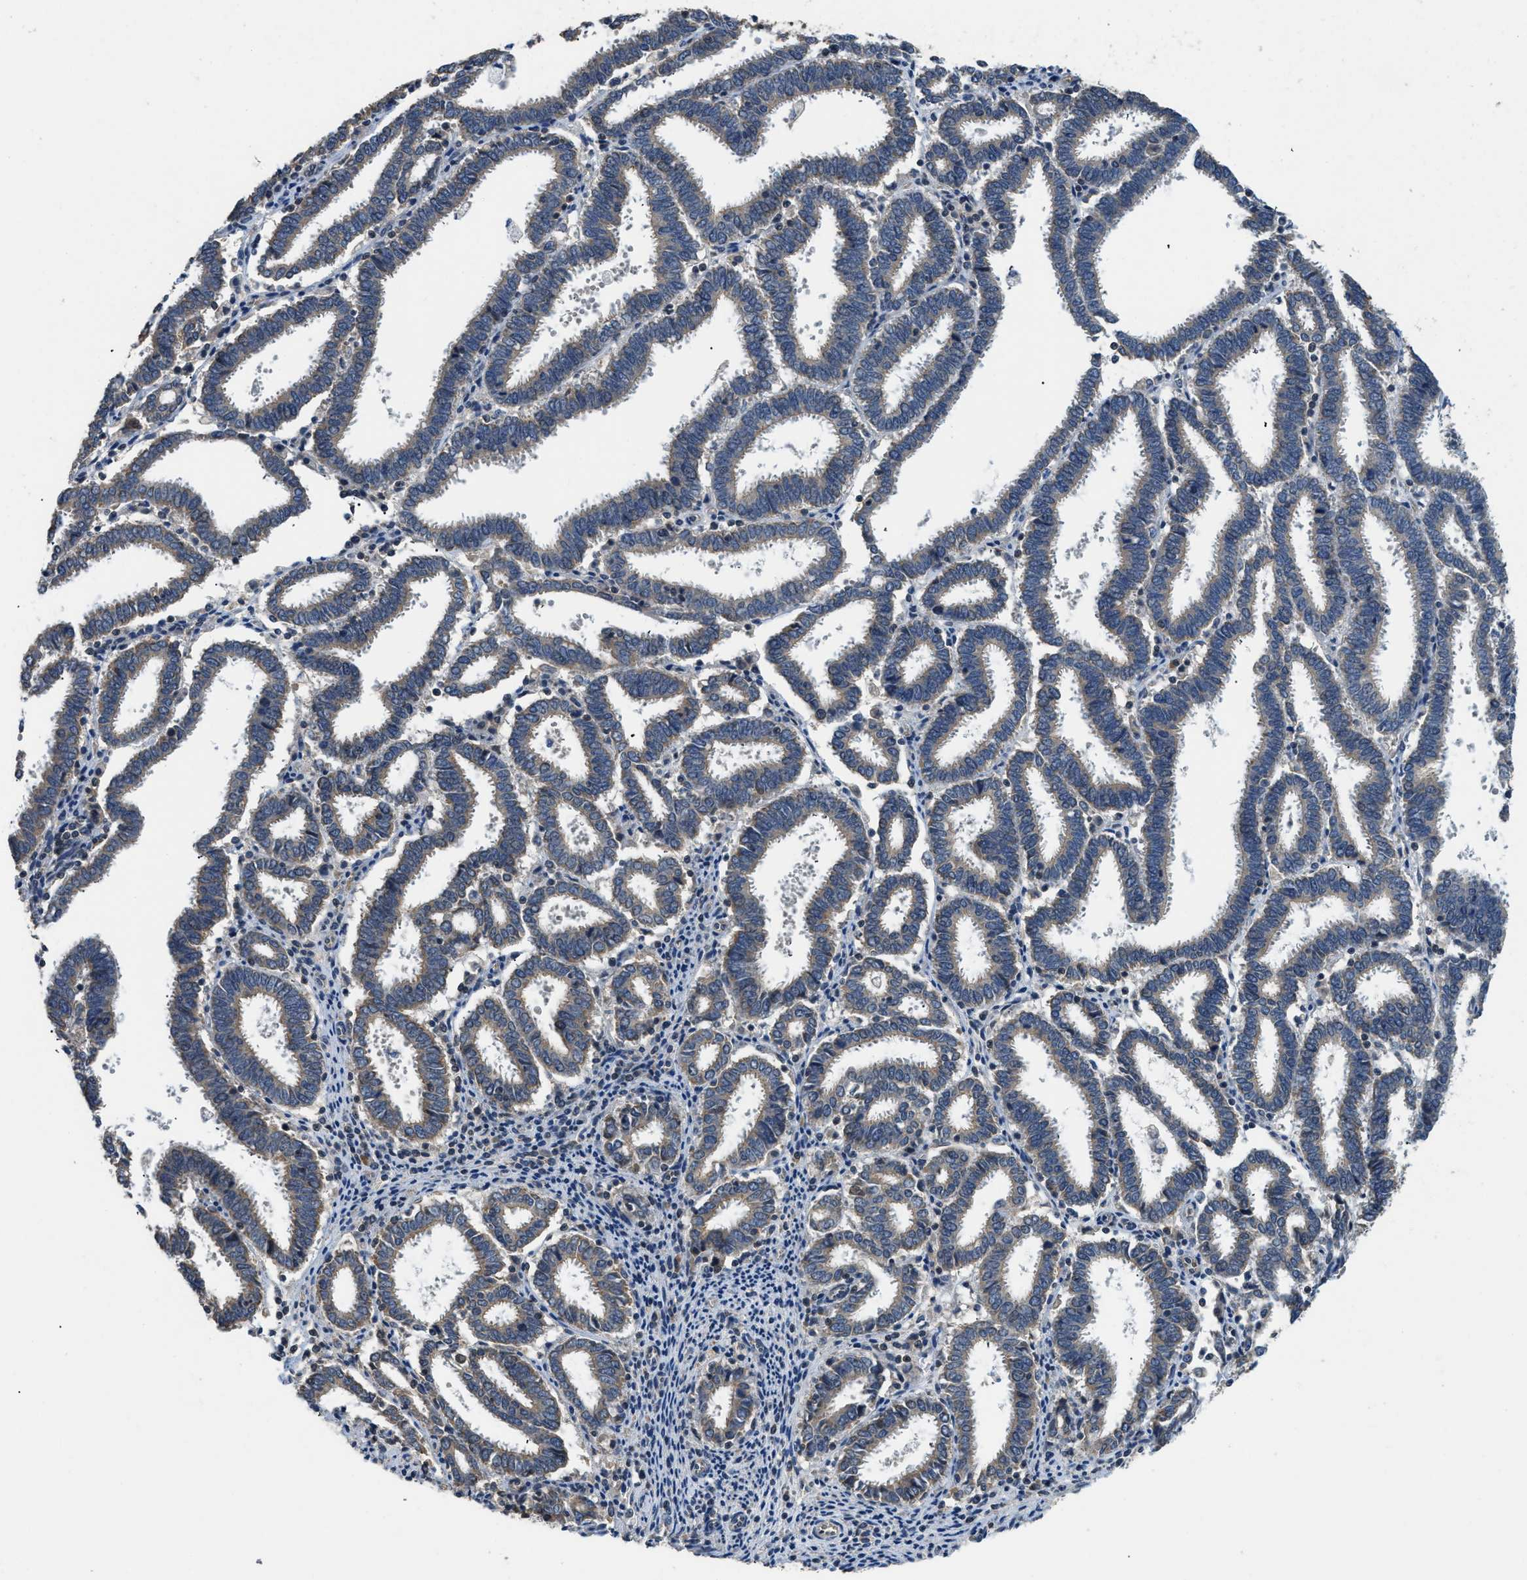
{"staining": {"intensity": "weak", "quantity": ">75%", "location": "cytoplasmic/membranous"}, "tissue": "endometrial cancer", "cell_type": "Tumor cells", "image_type": "cancer", "snomed": [{"axis": "morphology", "description": "Adenocarcinoma, NOS"}, {"axis": "topography", "description": "Uterus"}], "caption": "Protein staining shows weak cytoplasmic/membranous staining in approximately >75% of tumor cells in endometrial adenocarcinoma. (DAB (3,3'-diaminobenzidine) = brown stain, brightfield microscopy at high magnification).", "gene": "SSH2", "patient": {"sex": "female", "age": 83}}